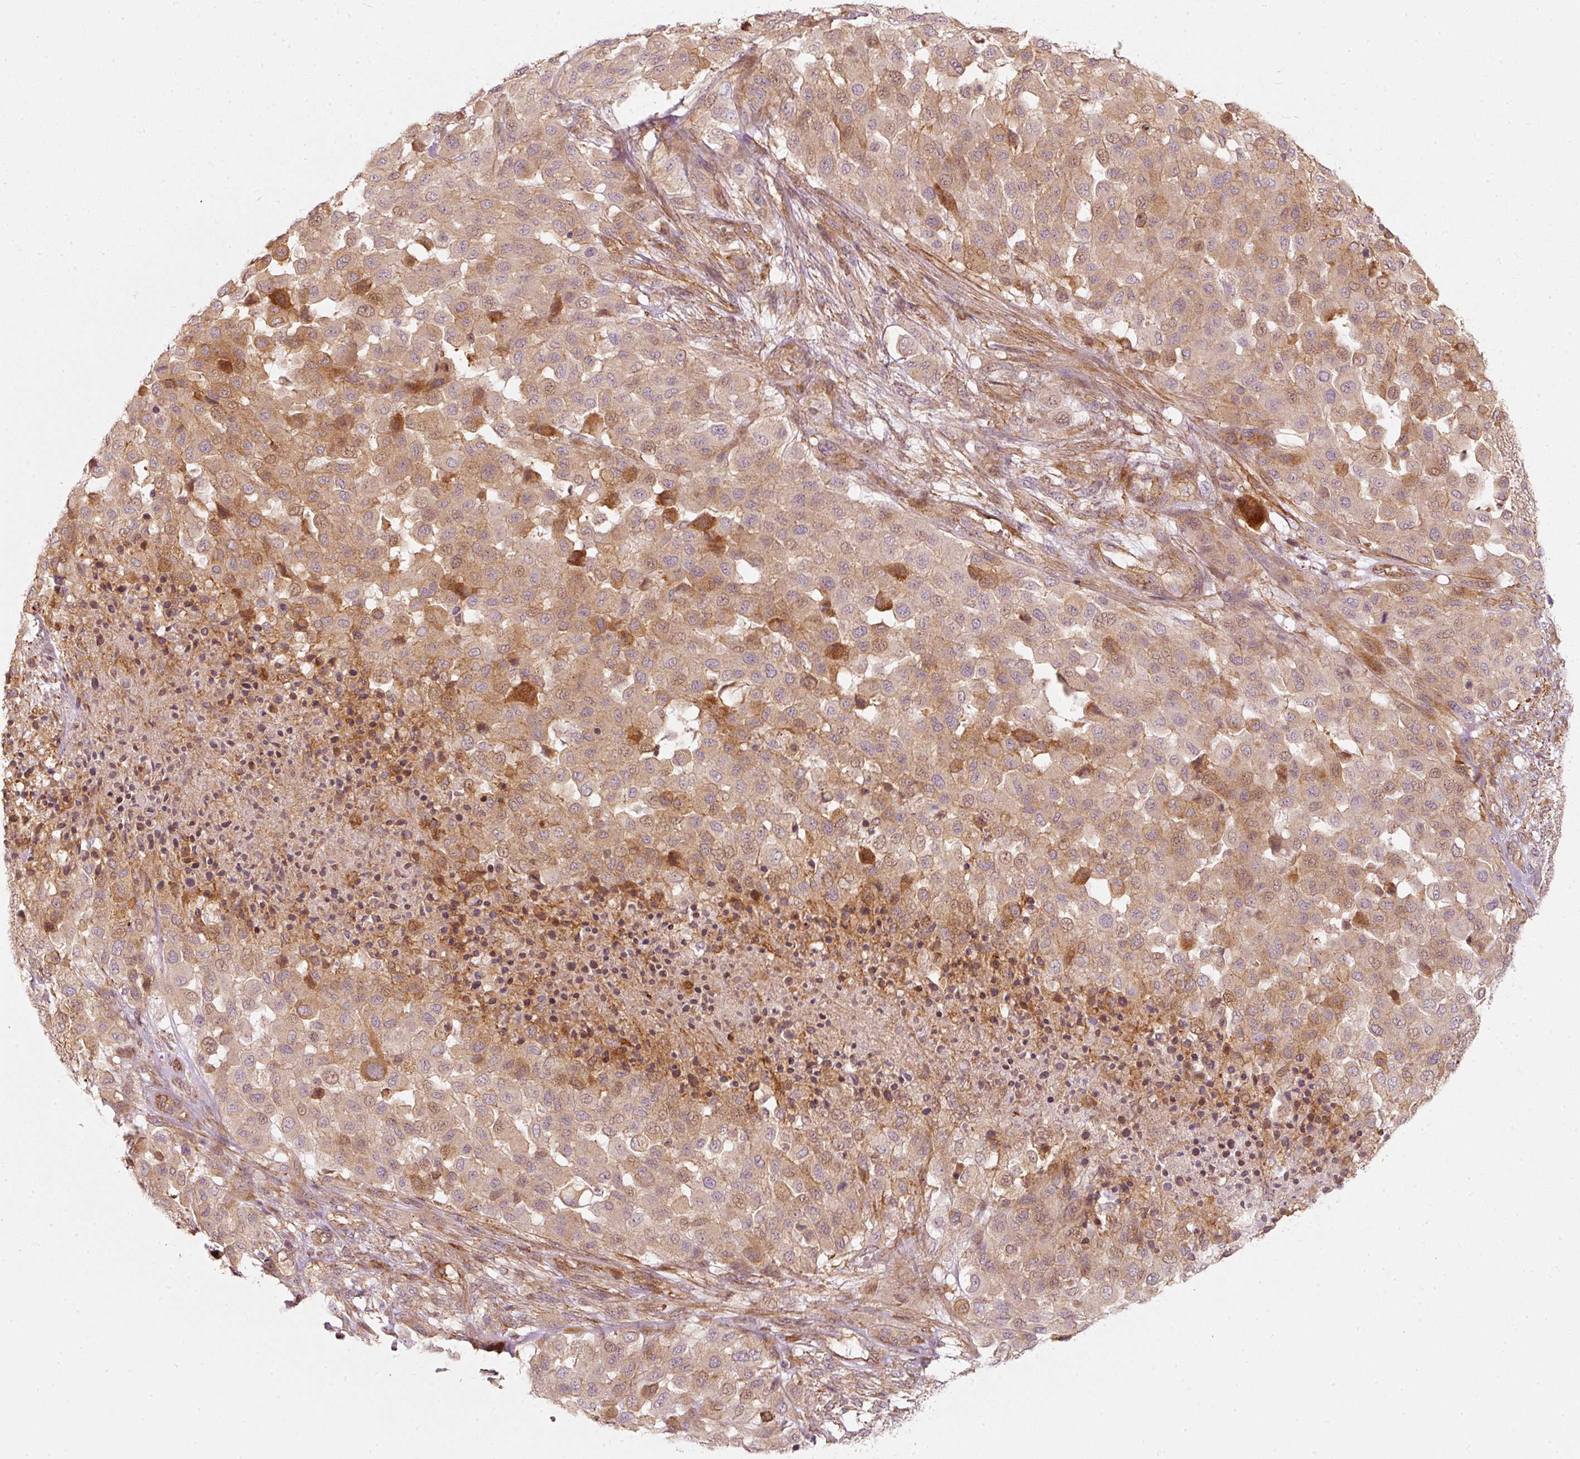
{"staining": {"intensity": "moderate", "quantity": ">75%", "location": "cytoplasmic/membranous"}, "tissue": "melanoma", "cell_type": "Tumor cells", "image_type": "cancer", "snomed": [{"axis": "morphology", "description": "Malignant melanoma, Metastatic site"}, {"axis": "topography", "description": "Skin"}], "caption": "Protein staining demonstrates moderate cytoplasmic/membranous expression in about >75% of tumor cells in malignant melanoma (metastatic site).", "gene": "KCNQ1", "patient": {"sex": "female", "age": 81}}